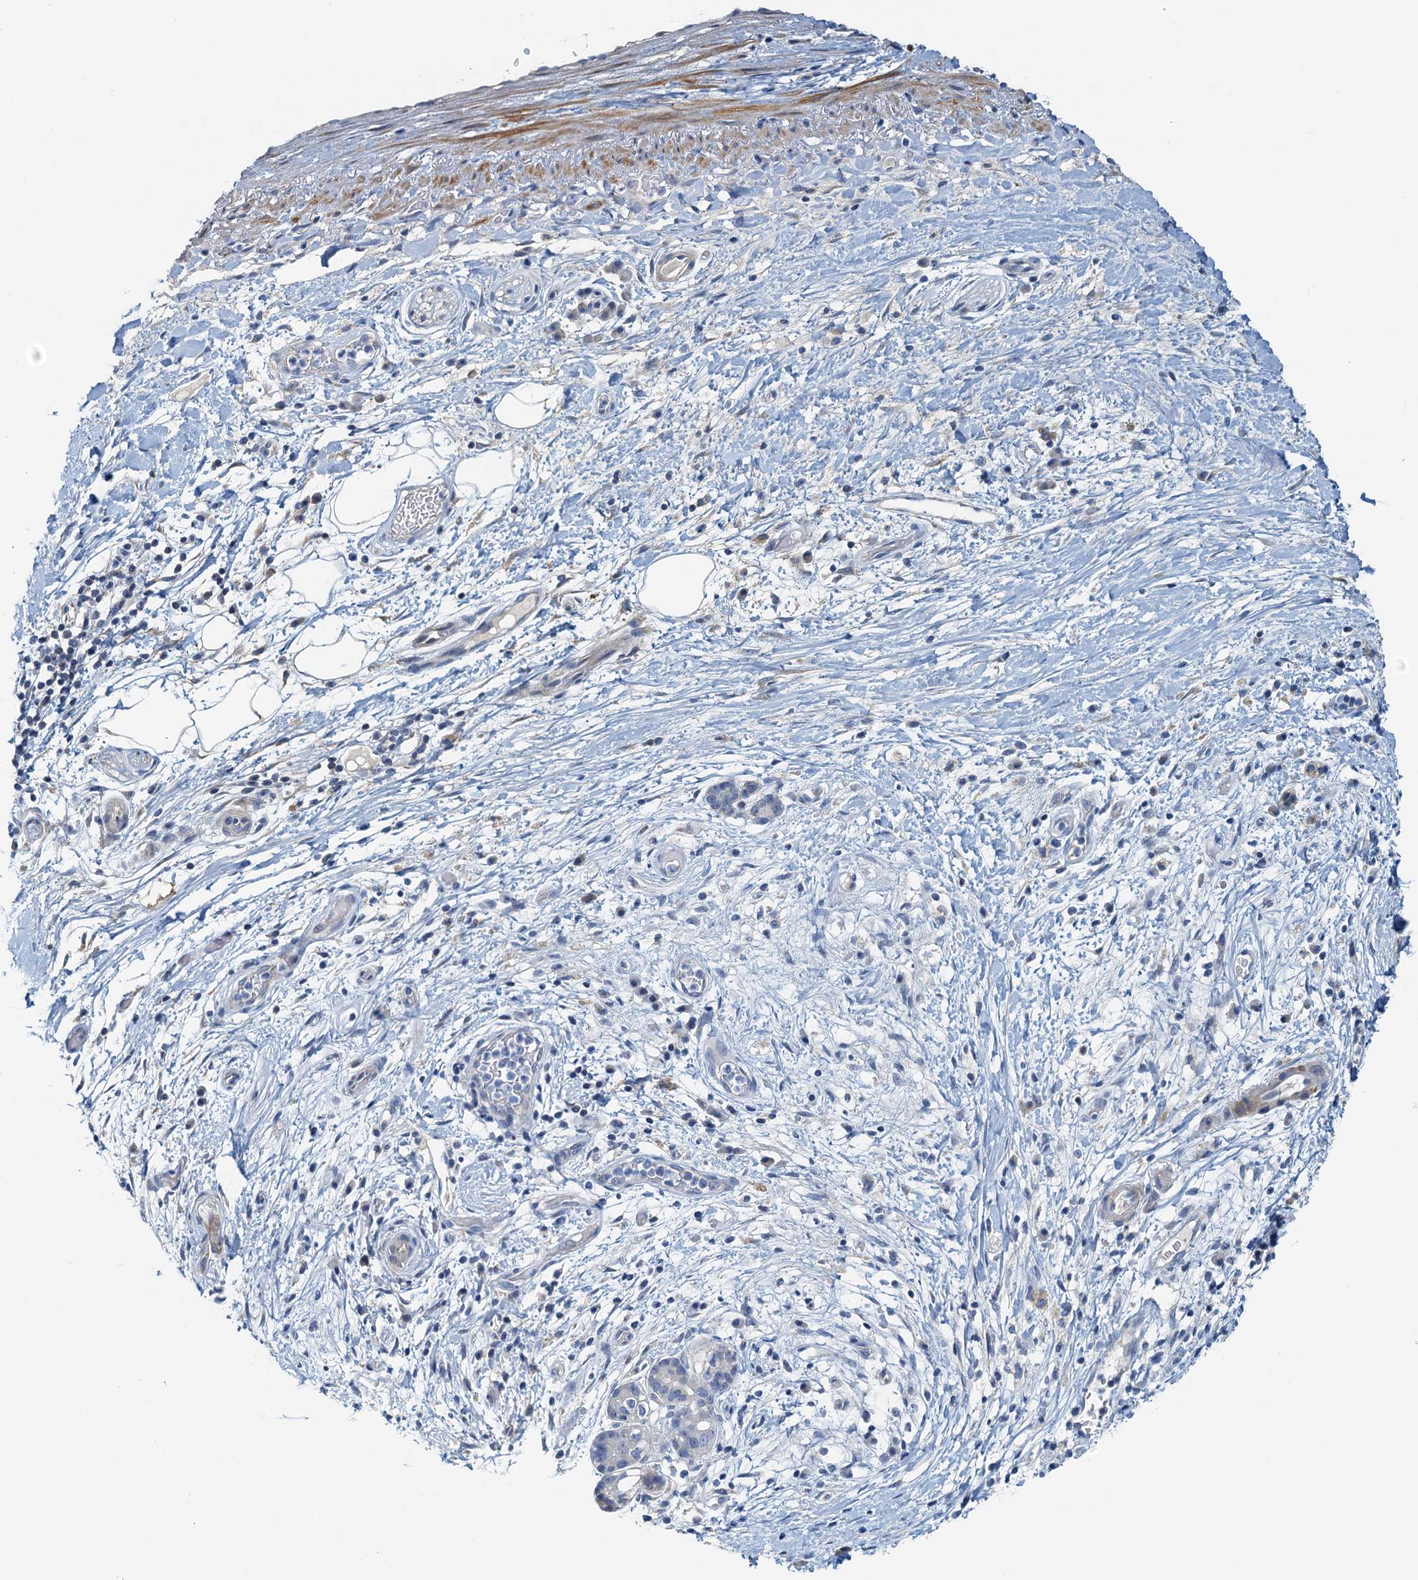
{"staining": {"intensity": "negative", "quantity": "none", "location": "none"}, "tissue": "pancreatic cancer", "cell_type": "Tumor cells", "image_type": "cancer", "snomed": [{"axis": "morphology", "description": "Adenocarcinoma, NOS"}, {"axis": "topography", "description": "Pancreas"}], "caption": "Immunohistochemistry (IHC) histopathology image of neoplastic tissue: human adenocarcinoma (pancreatic) stained with DAB exhibits no significant protein positivity in tumor cells.", "gene": "DTD1", "patient": {"sex": "female", "age": 73}}